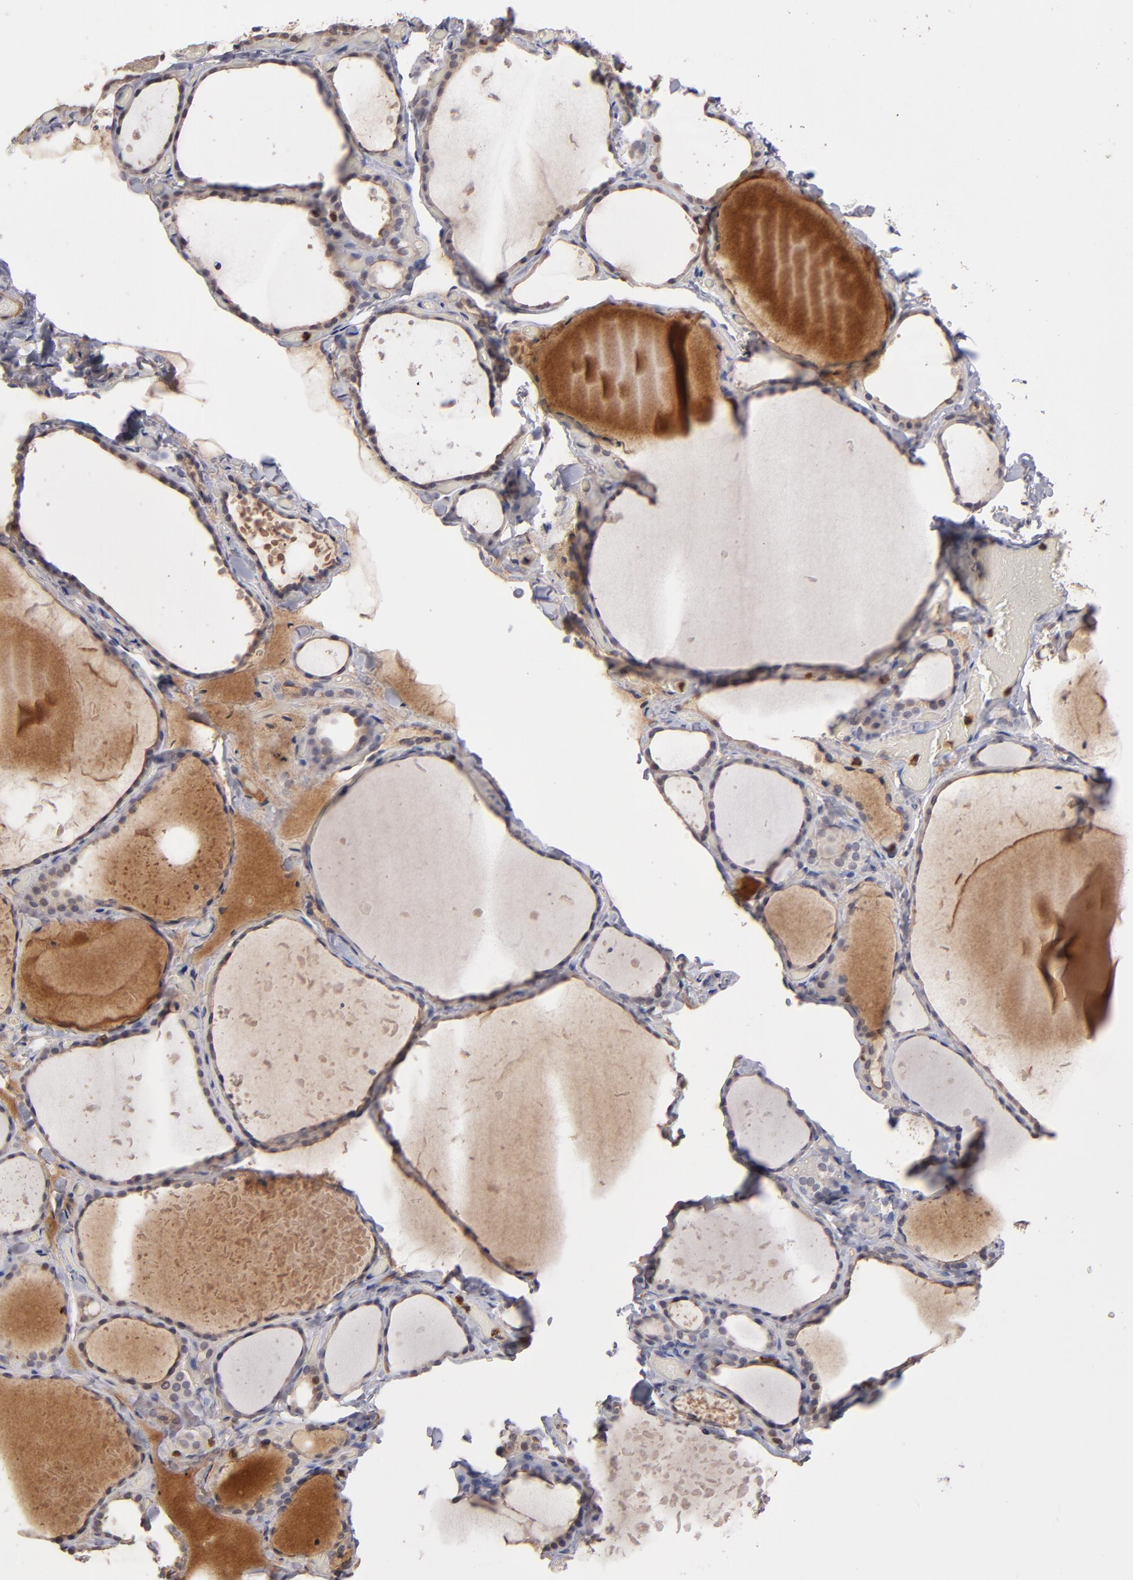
{"staining": {"intensity": "weak", "quantity": "25%-75%", "location": "cytoplasmic/membranous"}, "tissue": "thyroid gland", "cell_type": "Glandular cells", "image_type": "normal", "snomed": [{"axis": "morphology", "description": "Normal tissue, NOS"}, {"axis": "topography", "description": "Thyroid gland"}], "caption": "An image showing weak cytoplasmic/membranous expression in about 25%-75% of glandular cells in normal thyroid gland, as visualized by brown immunohistochemical staining.", "gene": "SERPINA7", "patient": {"sex": "female", "age": 22}}